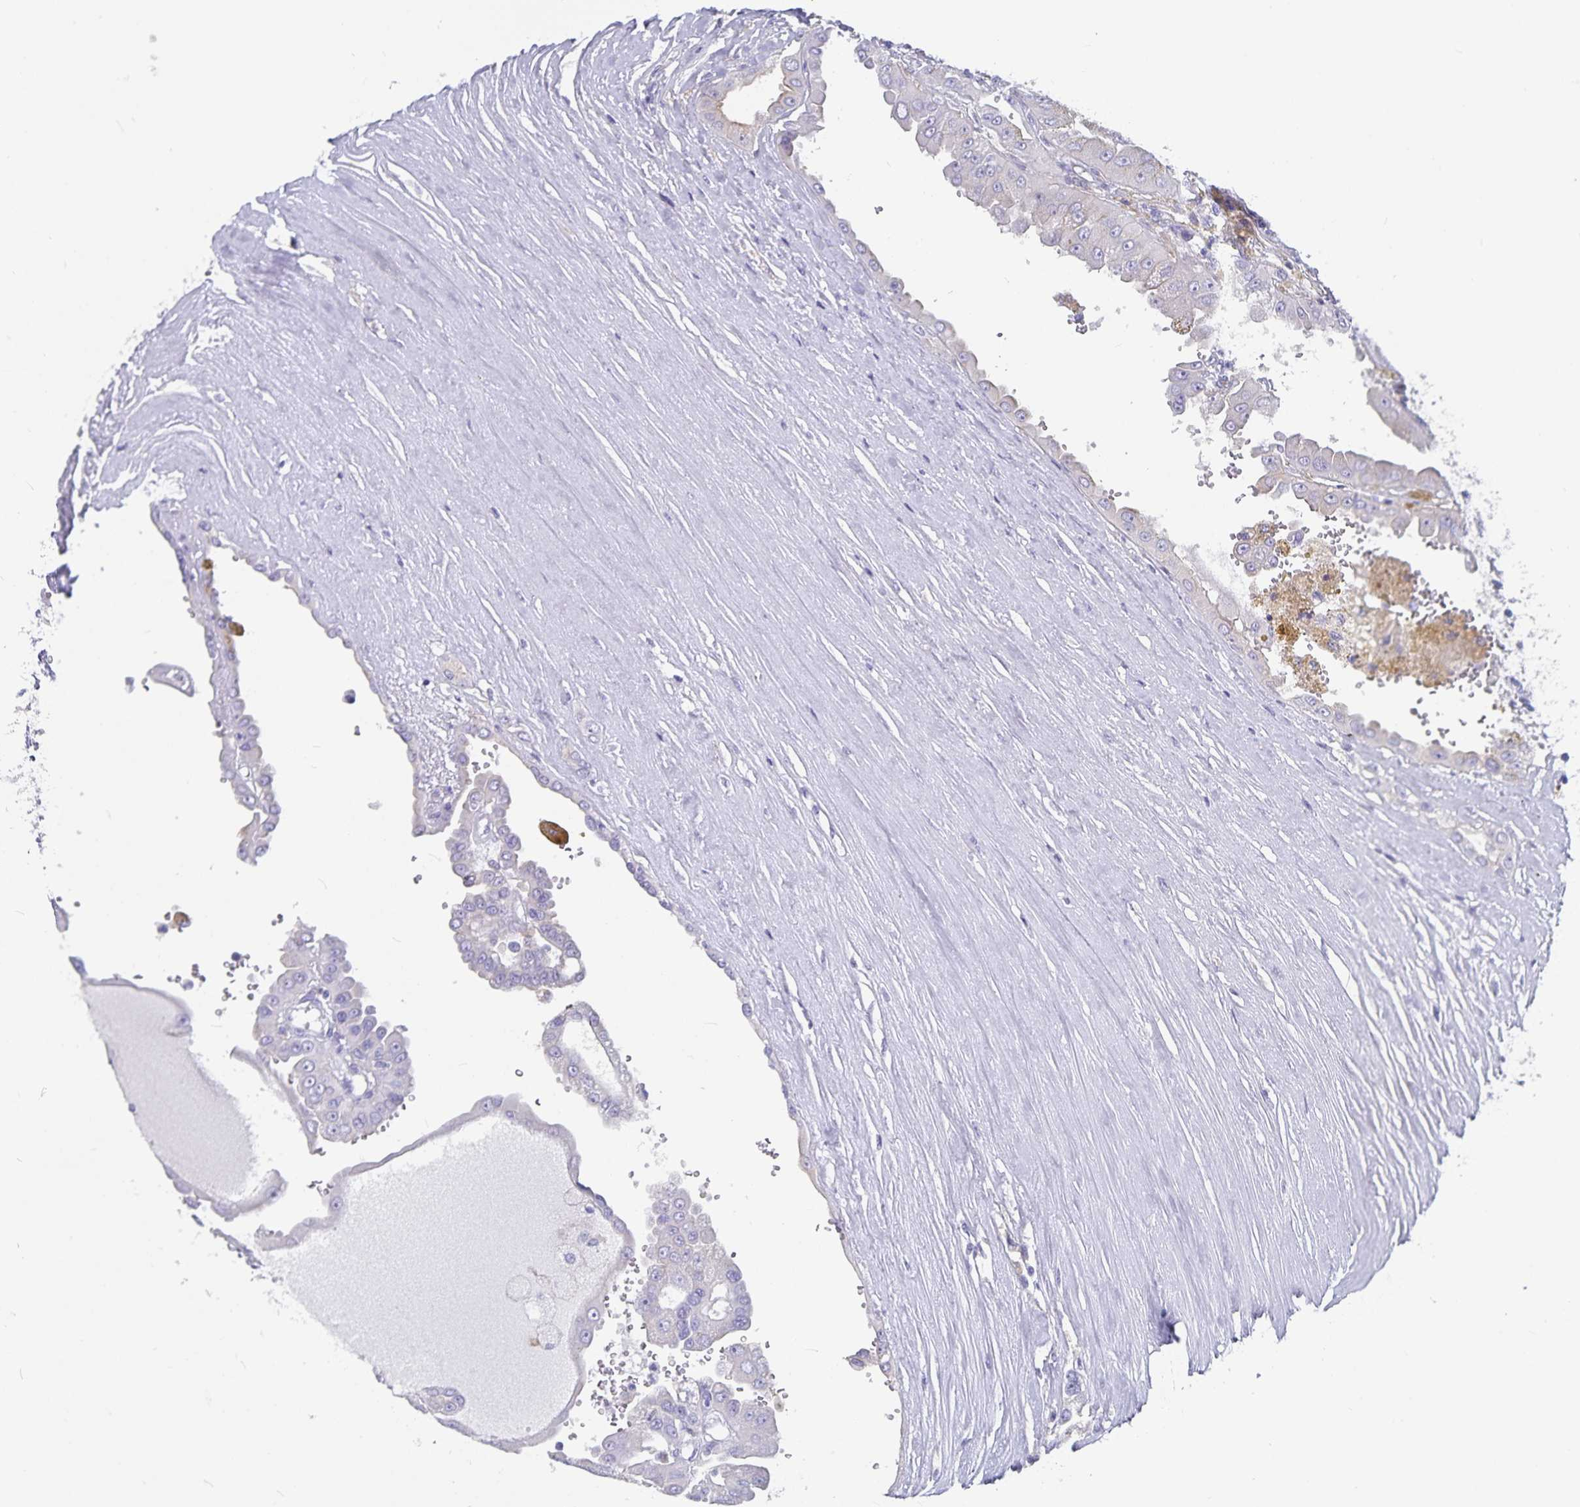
{"staining": {"intensity": "weak", "quantity": "<25%", "location": "cytoplasmic/membranous"}, "tissue": "renal cancer", "cell_type": "Tumor cells", "image_type": "cancer", "snomed": [{"axis": "morphology", "description": "Adenocarcinoma, NOS"}, {"axis": "topography", "description": "Kidney"}], "caption": "High magnification brightfield microscopy of renal cancer (adenocarcinoma) stained with DAB (3,3'-diaminobenzidine) (brown) and counterstained with hematoxylin (blue): tumor cells show no significant expression.", "gene": "PLAC1", "patient": {"sex": "male", "age": 58}}